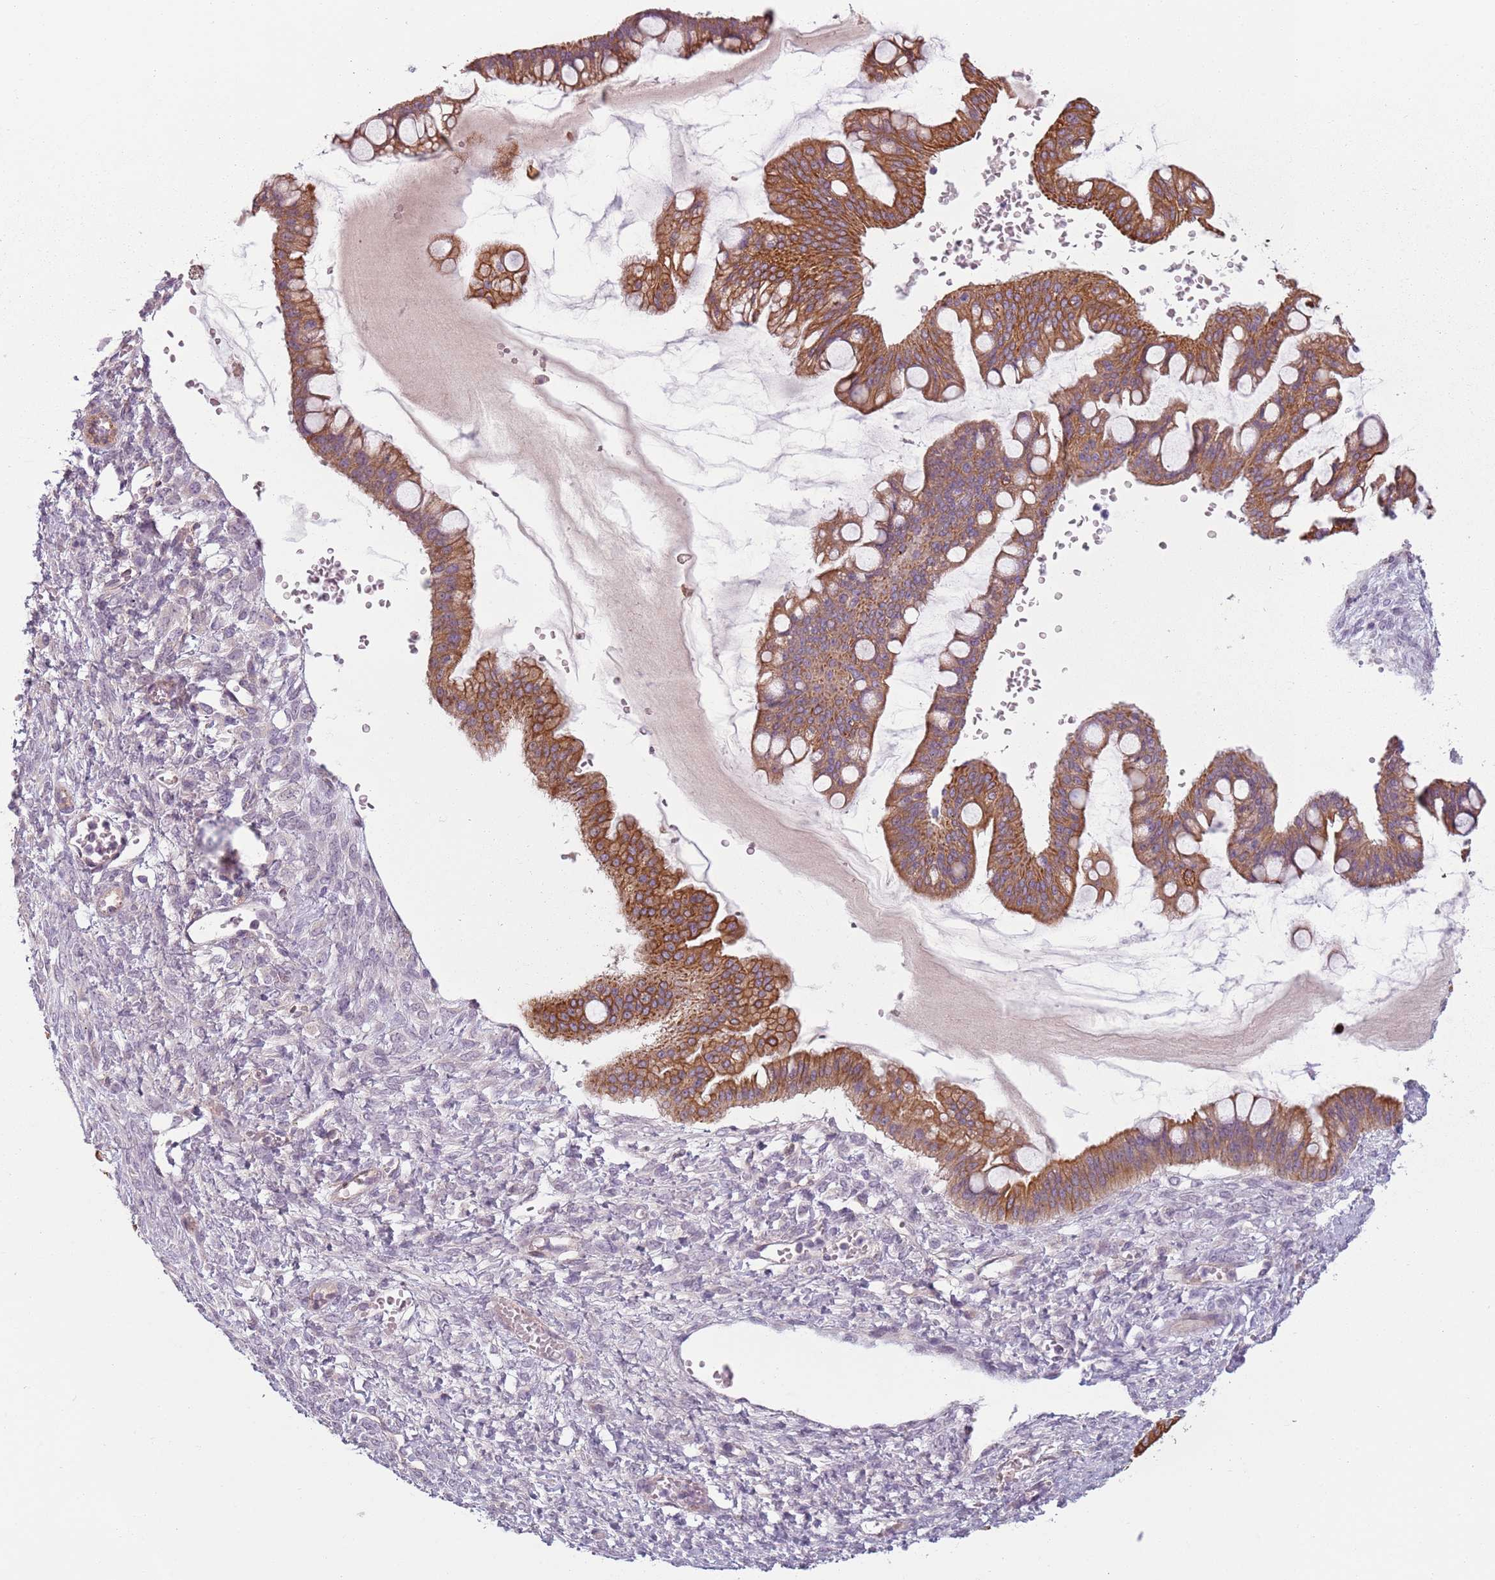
{"staining": {"intensity": "strong", "quantity": ">75%", "location": "cytoplasmic/membranous"}, "tissue": "ovarian cancer", "cell_type": "Tumor cells", "image_type": "cancer", "snomed": [{"axis": "morphology", "description": "Cystadenocarcinoma, mucinous, NOS"}, {"axis": "topography", "description": "Ovary"}], "caption": "The immunohistochemical stain shows strong cytoplasmic/membranous positivity in tumor cells of ovarian mucinous cystadenocarcinoma tissue.", "gene": "TLCD2", "patient": {"sex": "female", "age": 73}}